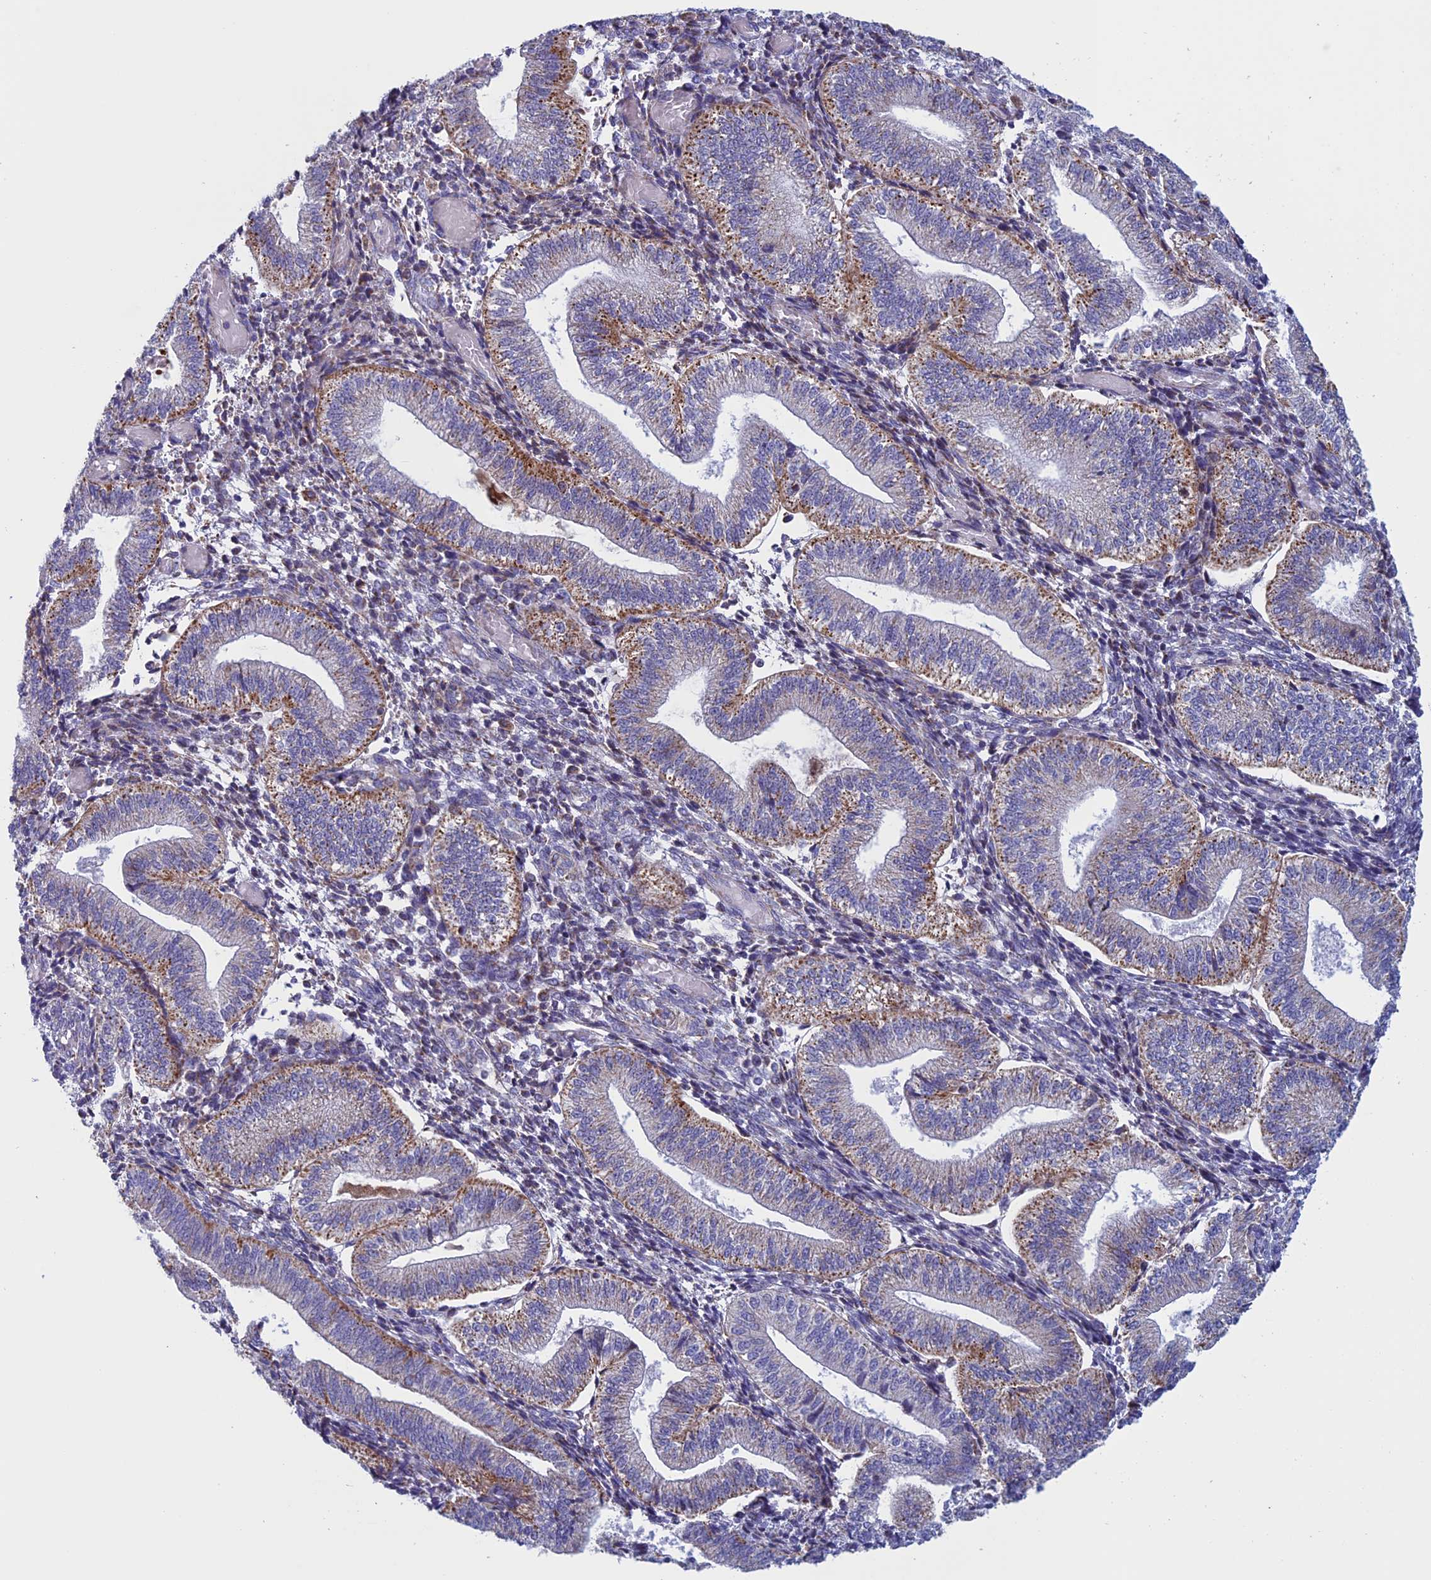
{"staining": {"intensity": "moderate", "quantity": "<25%", "location": "cytoplasmic/membranous"}, "tissue": "endometrium", "cell_type": "Cells in endometrial stroma", "image_type": "normal", "snomed": [{"axis": "morphology", "description": "Normal tissue, NOS"}, {"axis": "topography", "description": "Endometrium"}], "caption": "Moderate cytoplasmic/membranous protein staining is identified in approximately <25% of cells in endometrial stroma in endometrium. (DAB = brown stain, brightfield microscopy at high magnification).", "gene": "NDUFB9", "patient": {"sex": "female", "age": 34}}